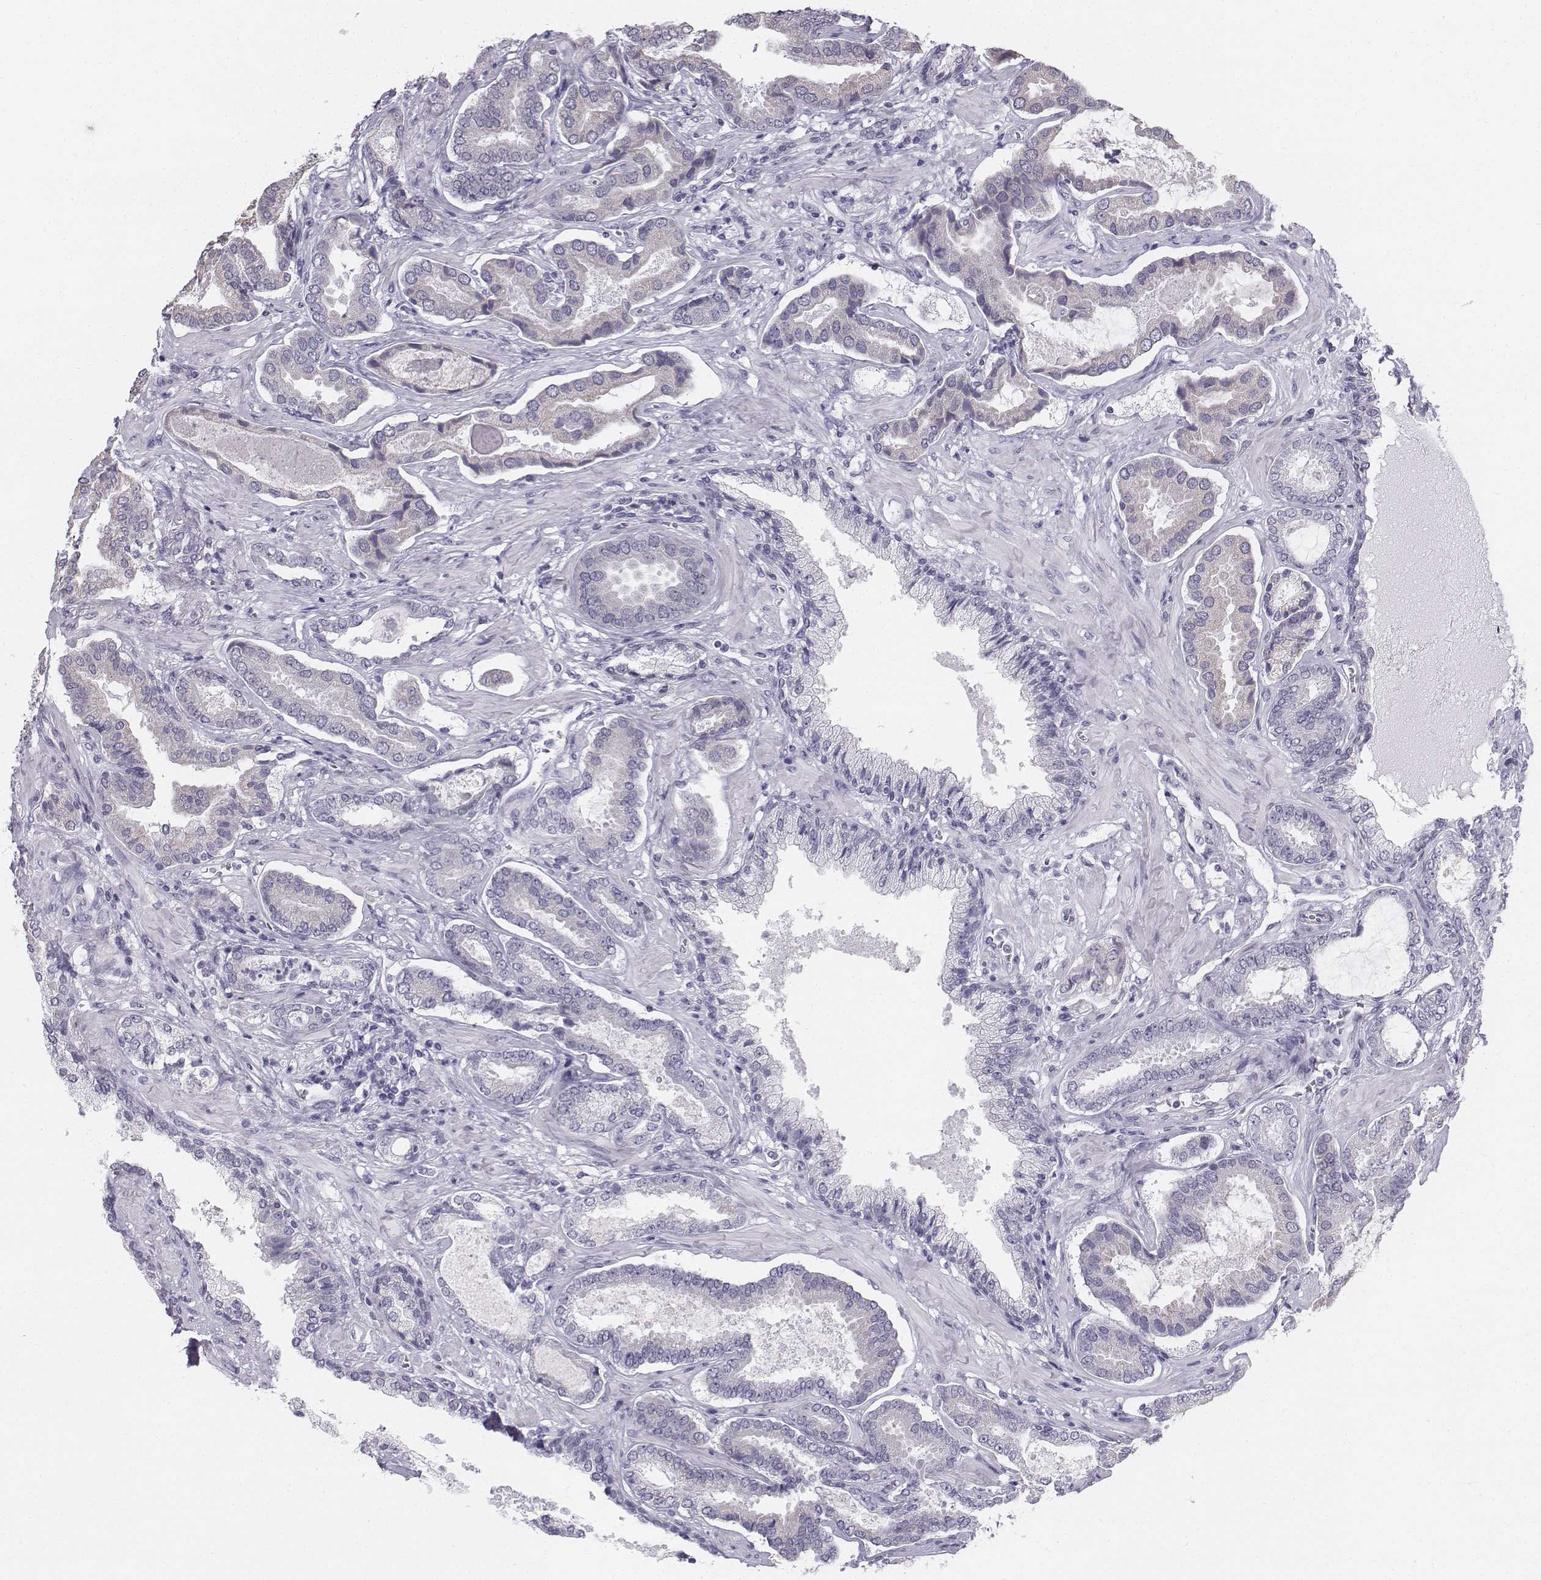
{"staining": {"intensity": "negative", "quantity": "none", "location": "none"}, "tissue": "prostate cancer", "cell_type": "Tumor cells", "image_type": "cancer", "snomed": [{"axis": "morphology", "description": "Adenocarcinoma, NOS"}, {"axis": "topography", "description": "Prostate"}], "caption": "A histopathology image of adenocarcinoma (prostate) stained for a protein exhibits no brown staining in tumor cells. The staining is performed using DAB brown chromogen with nuclei counter-stained in using hematoxylin.", "gene": "PENK", "patient": {"sex": "male", "age": 64}}